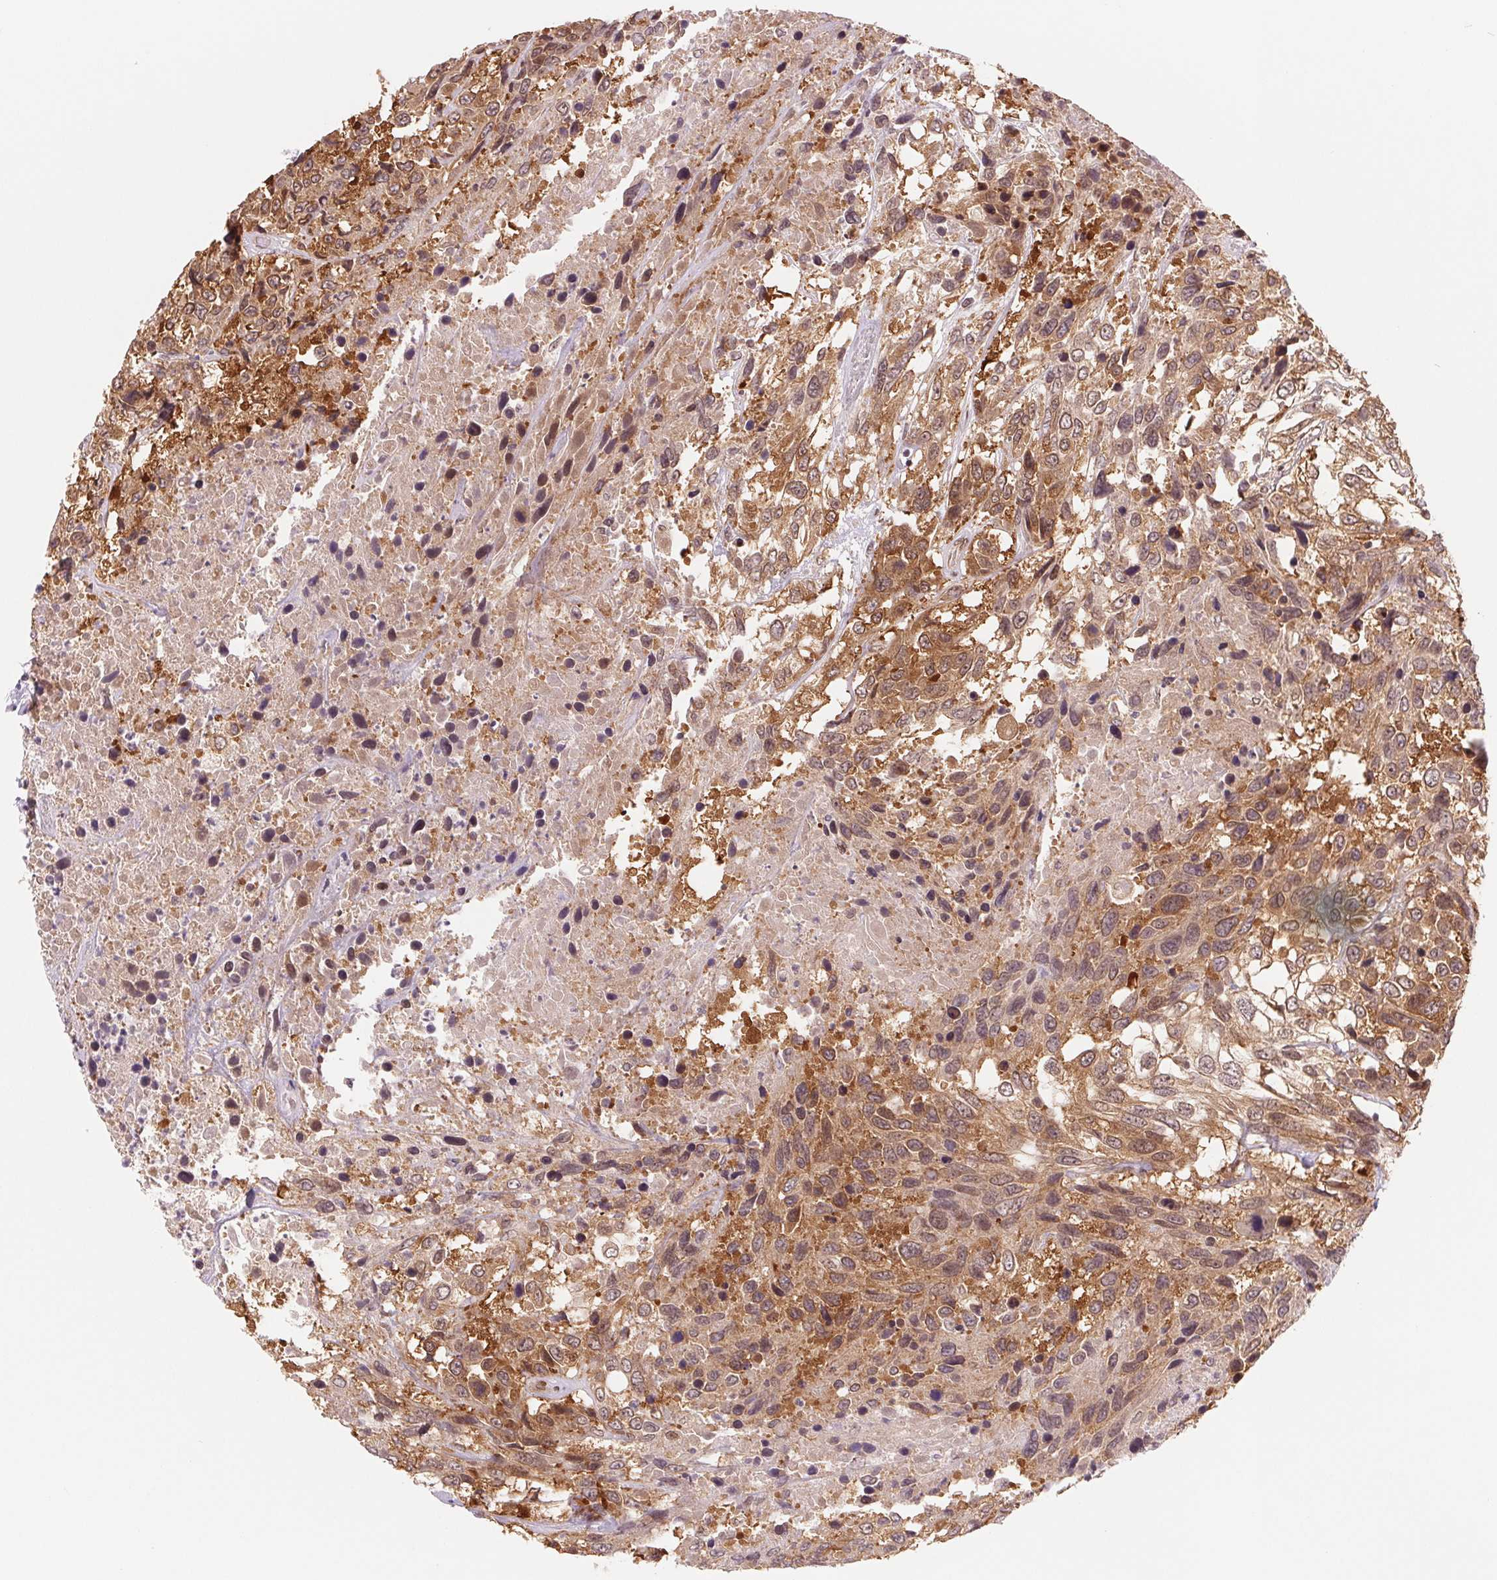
{"staining": {"intensity": "moderate", "quantity": ">75%", "location": "cytoplasmic/membranous,nuclear"}, "tissue": "urothelial cancer", "cell_type": "Tumor cells", "image_type": "cancer", "snomed": [{"axis": "morphology", "description": "Urothelial carcinoma, High grade"}, {"axis": "topography", "description": "Urinary bladder"}], "caption": "A high-resolution photomicrograph shows immunohistochemistry (IHC) staining of urothelial cancer, which reveals moderate cytoplasmic/membranous and nuclear staining in approximately >75% of tumor cells.", "gene": "DNAJB6", "patient": {"sex": "female", "age": 70}}